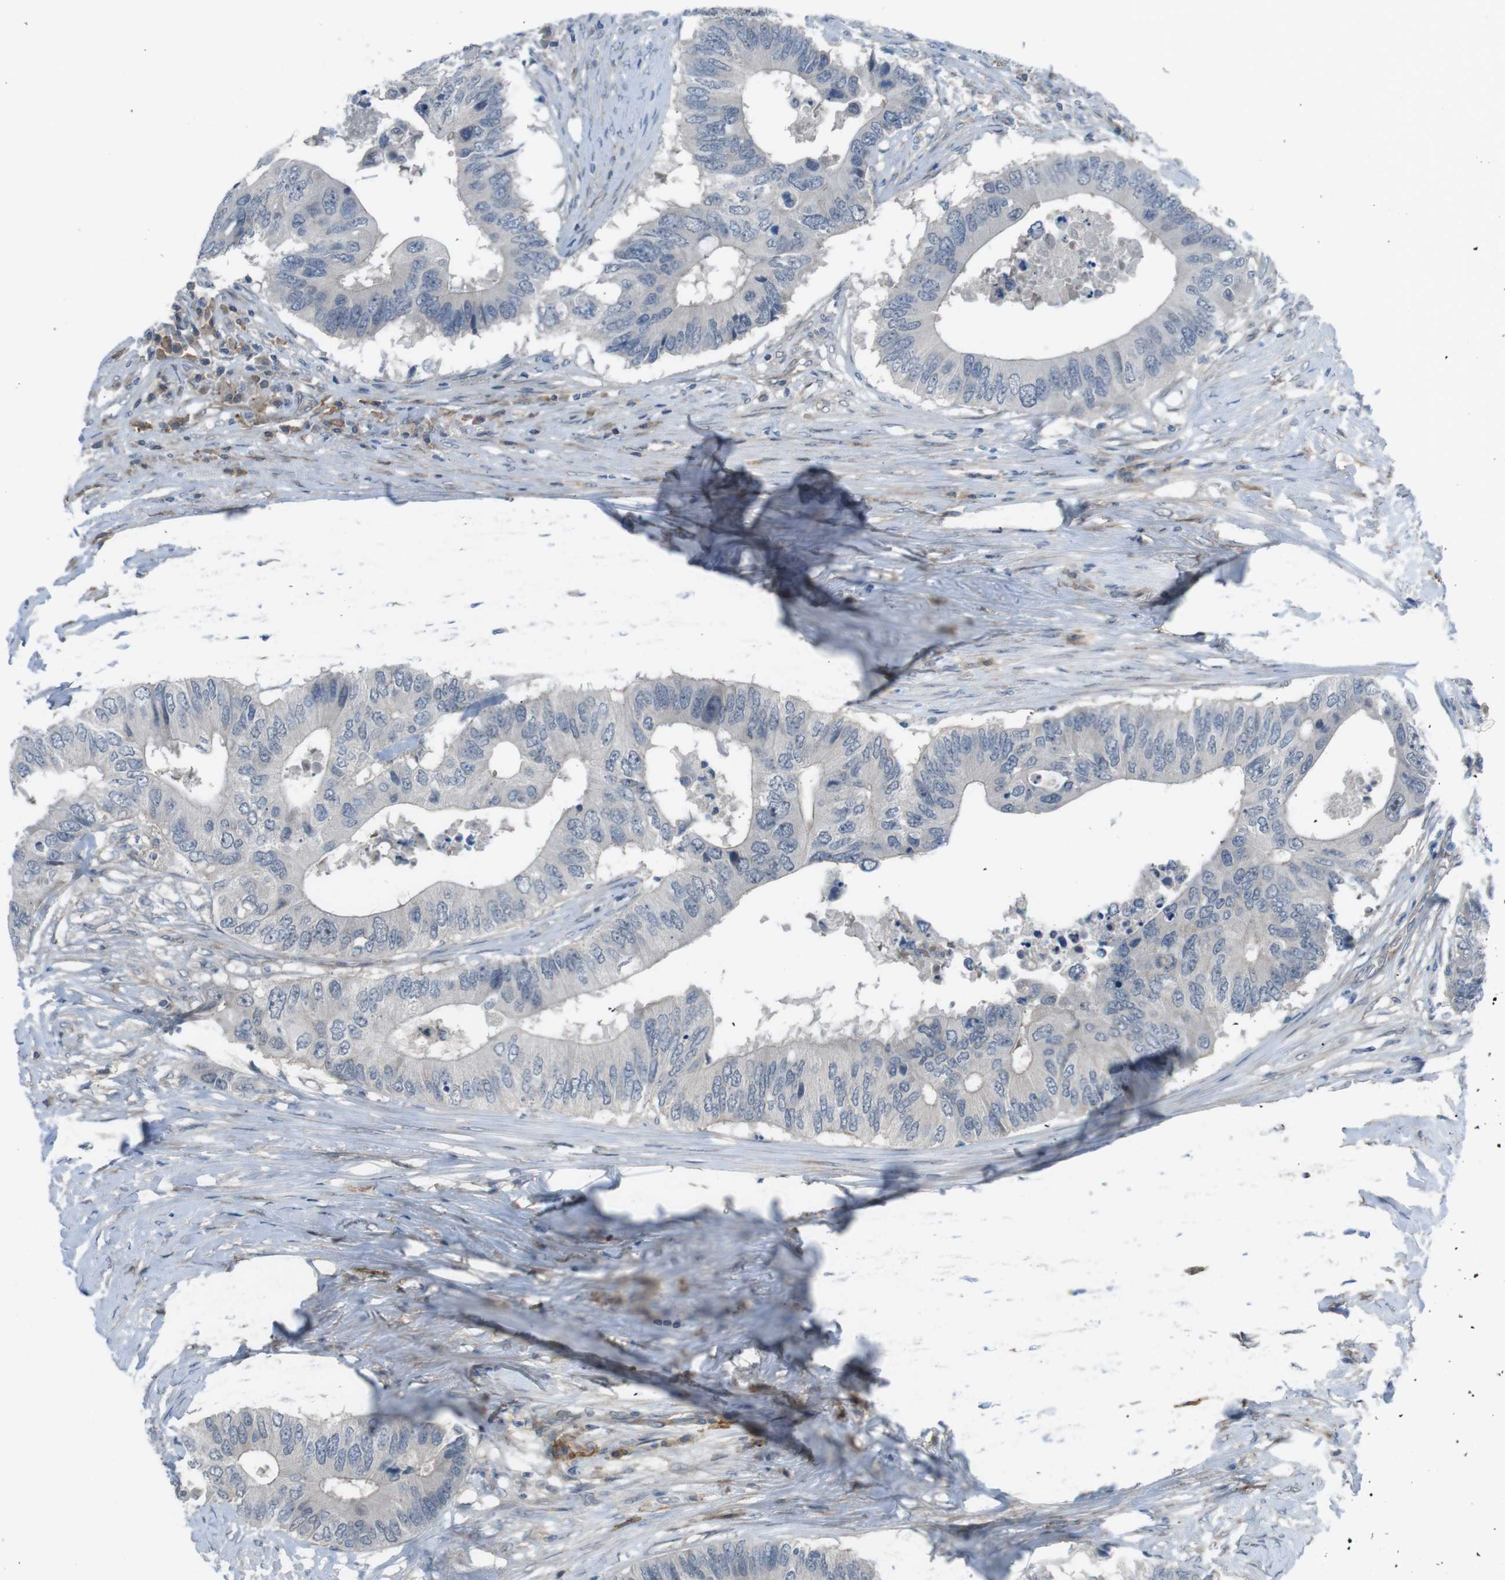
{"staining": {"intensity": "negative", "quantity": "none", "location": "none"}, "tissue": "colorectal cancer", "cell_type": "Tumor cells", "image_type": "cancer", "snomed": [{"axis": "morphology", "description": "Adenocarcinoma, NOS"}, {"axis": "topography", "description": "Colon"}], "caption": "Immunohistochemical staining of human colorectal cancer demonstrates no significant staining in tumor cells.", "gene": "ANK2", "patient": {"sex": "male", "age": 71}}